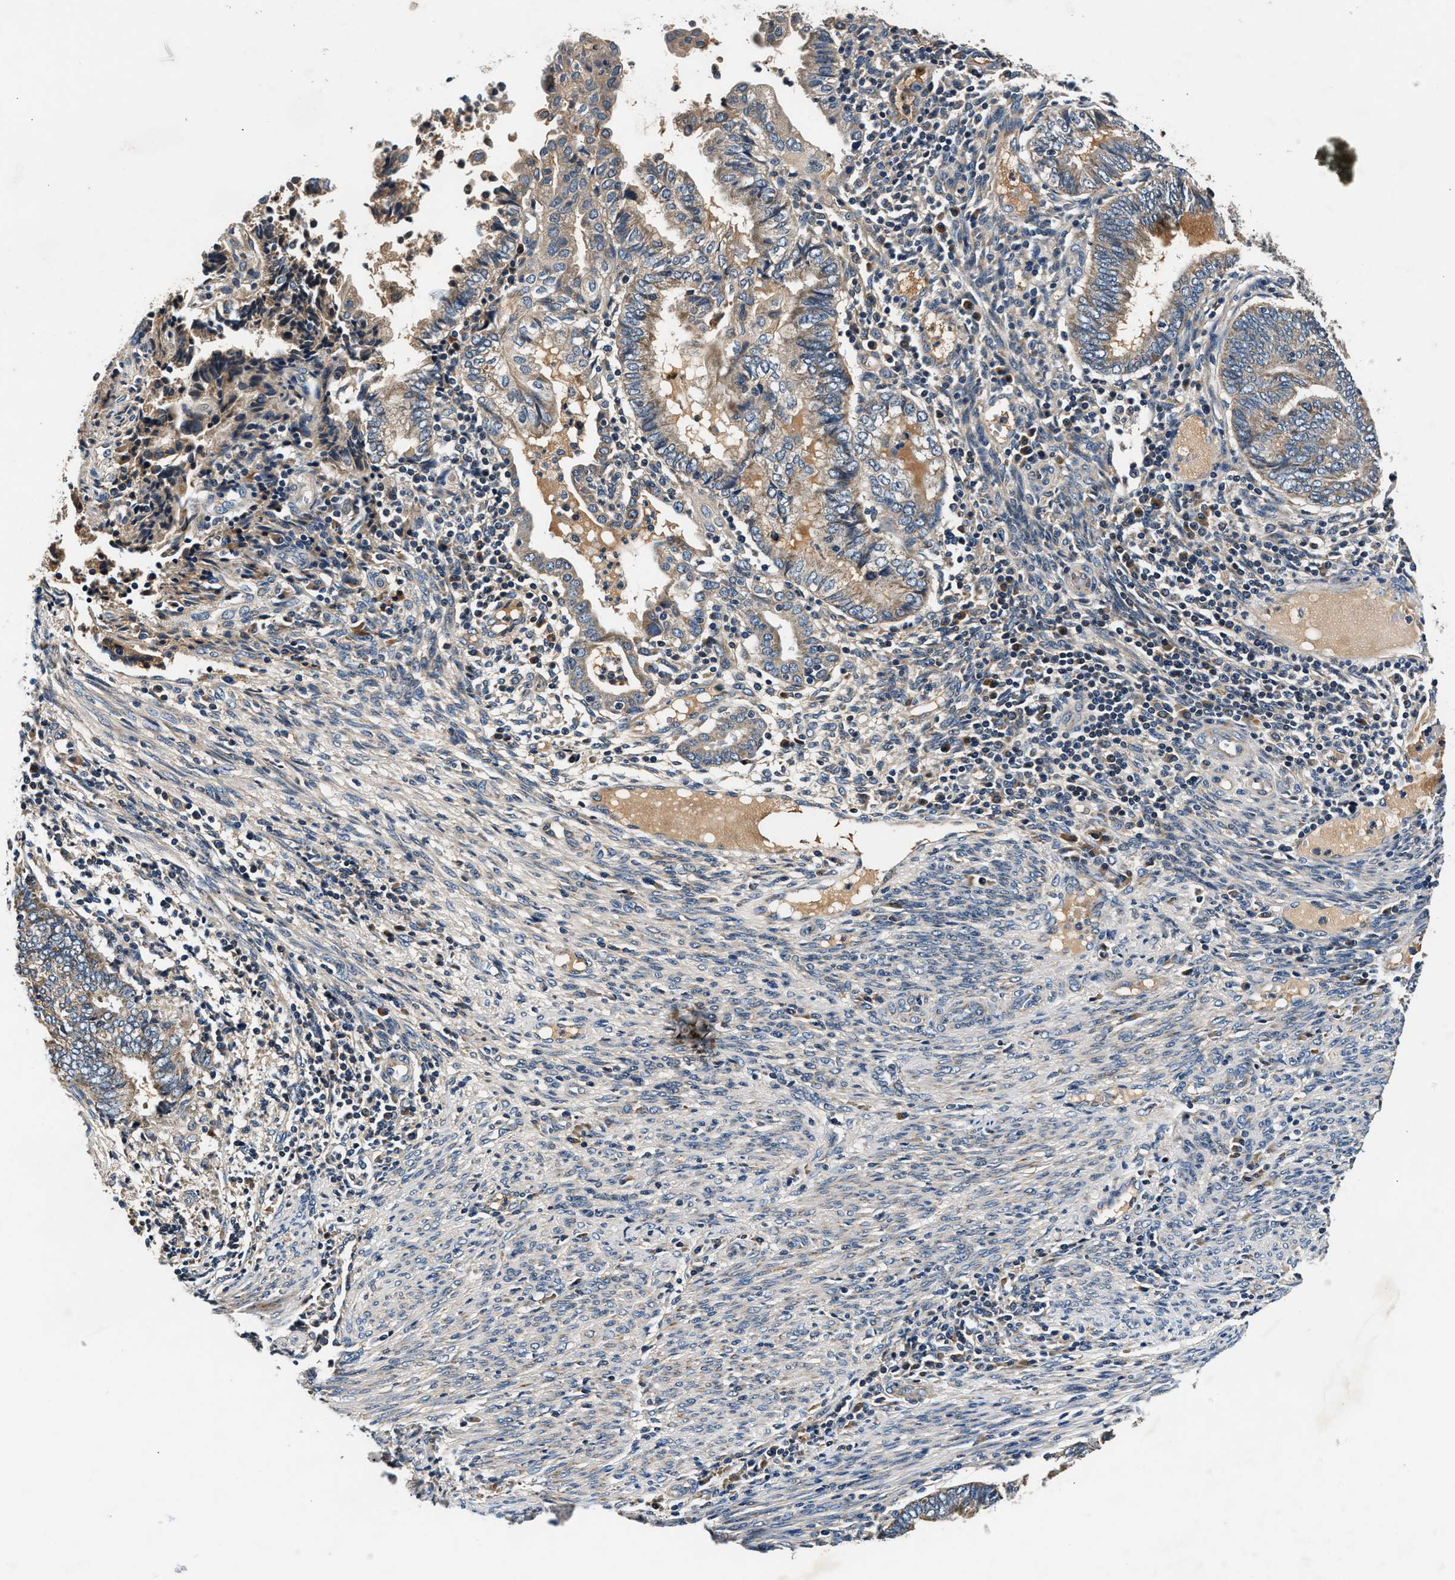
{"staining": {"intensity": "moderate", "quantity": ">75%", "location": "cytoplasmic/membranous"}, "tissue": "endometrial cancer", "cell_type": "Tumor cells", "image_type": "cancer", "snomed": [{"axis": "morphology", "description": "Adenocarcinoma, NOS"}, {"axis": "topography", "description": "Uterus"}, {"axis": "topography", "description": "Endometrium"}], "caption": "Adenocarcinoma (endometrial) stained with a protein marker demonstrates moderate staining in tumor cells.", "gene": "IMMT", "patient": {"sex": "female", "age": 70}}